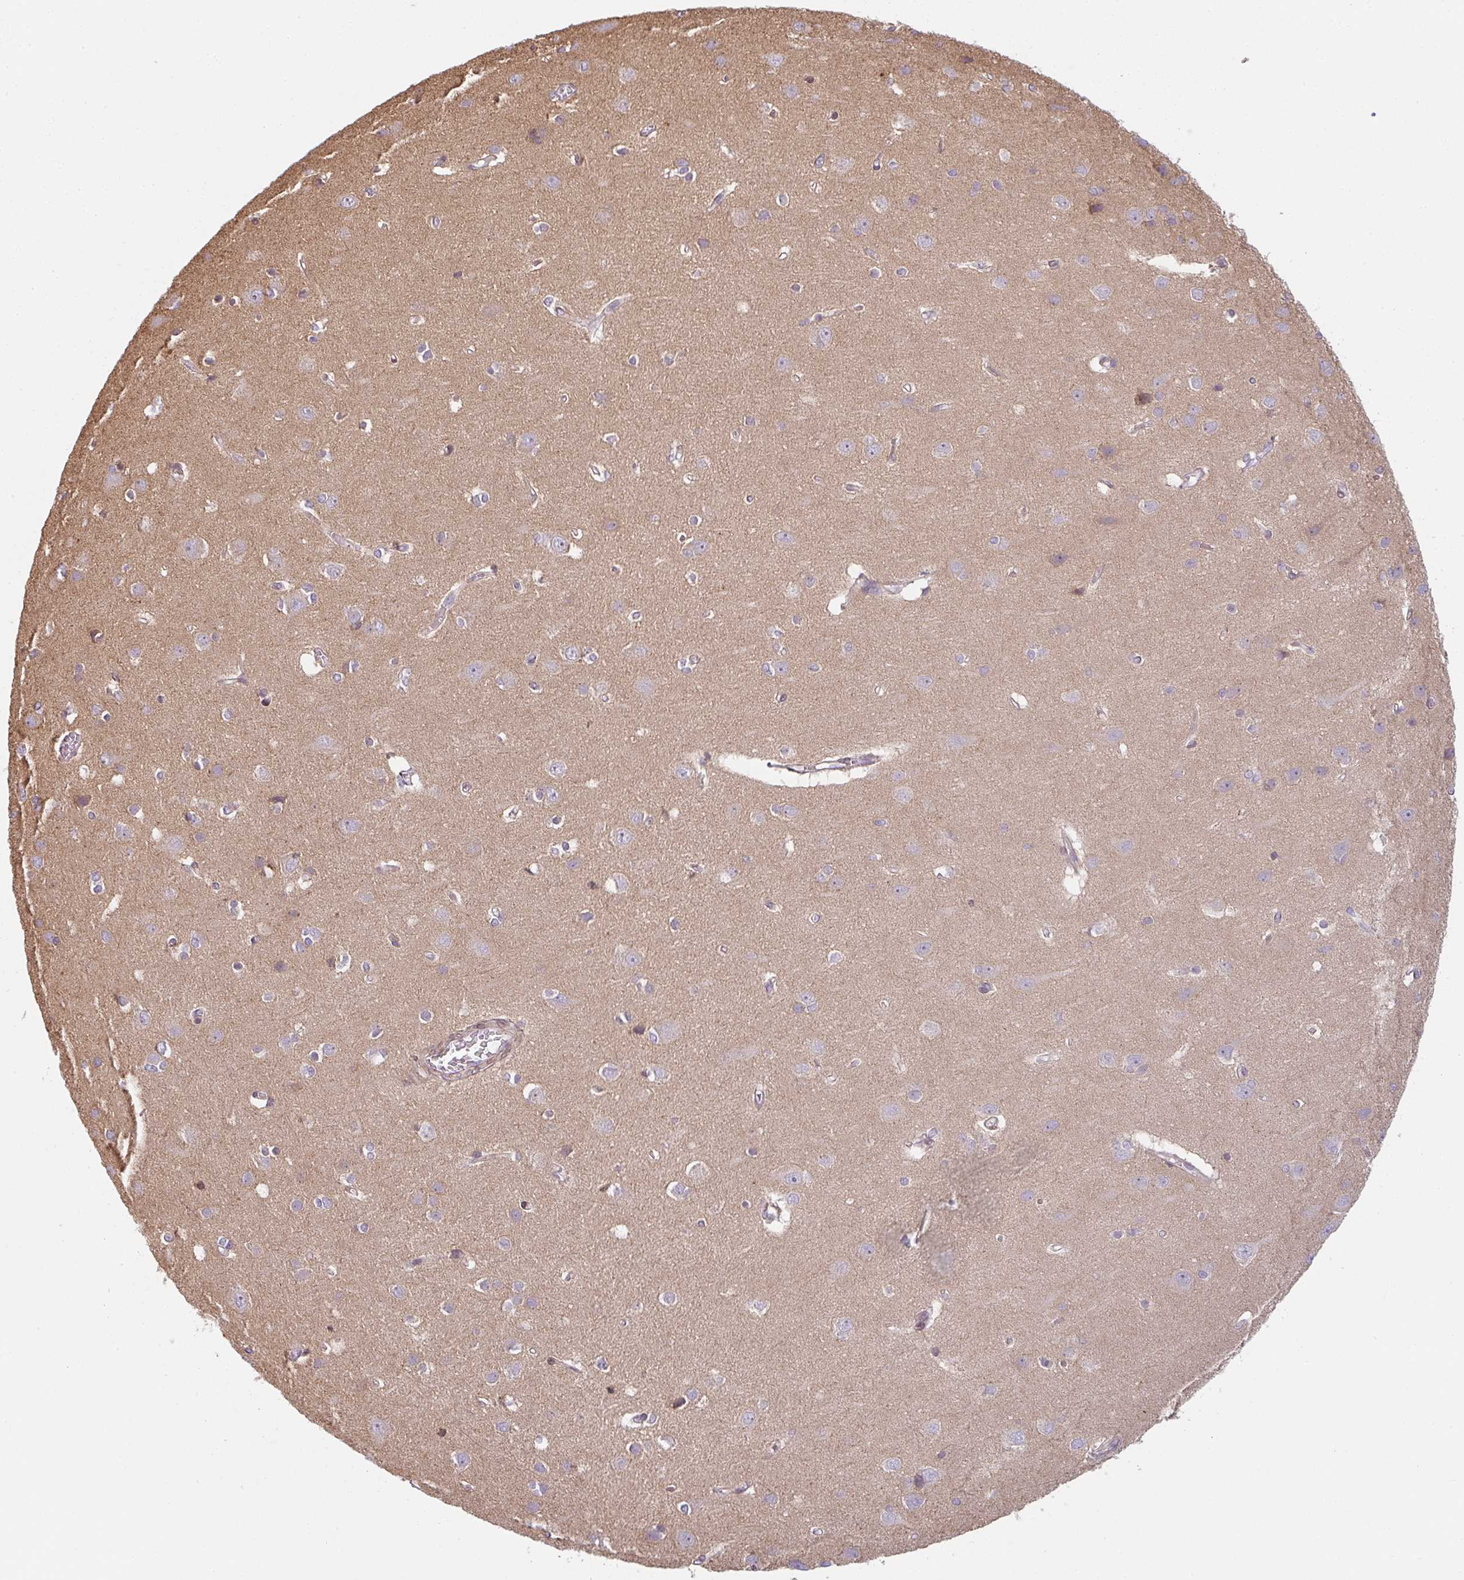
{"staining": {"intensity": "negative", "quantity": "none", "location": "none"}, "tissue": "cerebral cortex", "cell_type": "Endothelial cells", "image_type": "normal", "snomed": [{"axis": "morphology", "description": "Normal tissue, NOS"}, {"axis": "topography", "description": "Cerebral cortex"}], "caption": "This photomicrograph is of normal cerebral cortex stained with IHC to label a protein in brown with the nuclei are counter-stained blue. There is no positivity in endothelial cells. (Stains: DAB (3,3'-diaminobenzidine) IHC with hematoxylin counter stain, Microscopy: brightfield microscopy at high magnification).", "gene": "TMEM237", "patient": {"sex": "male", "age": 37}}